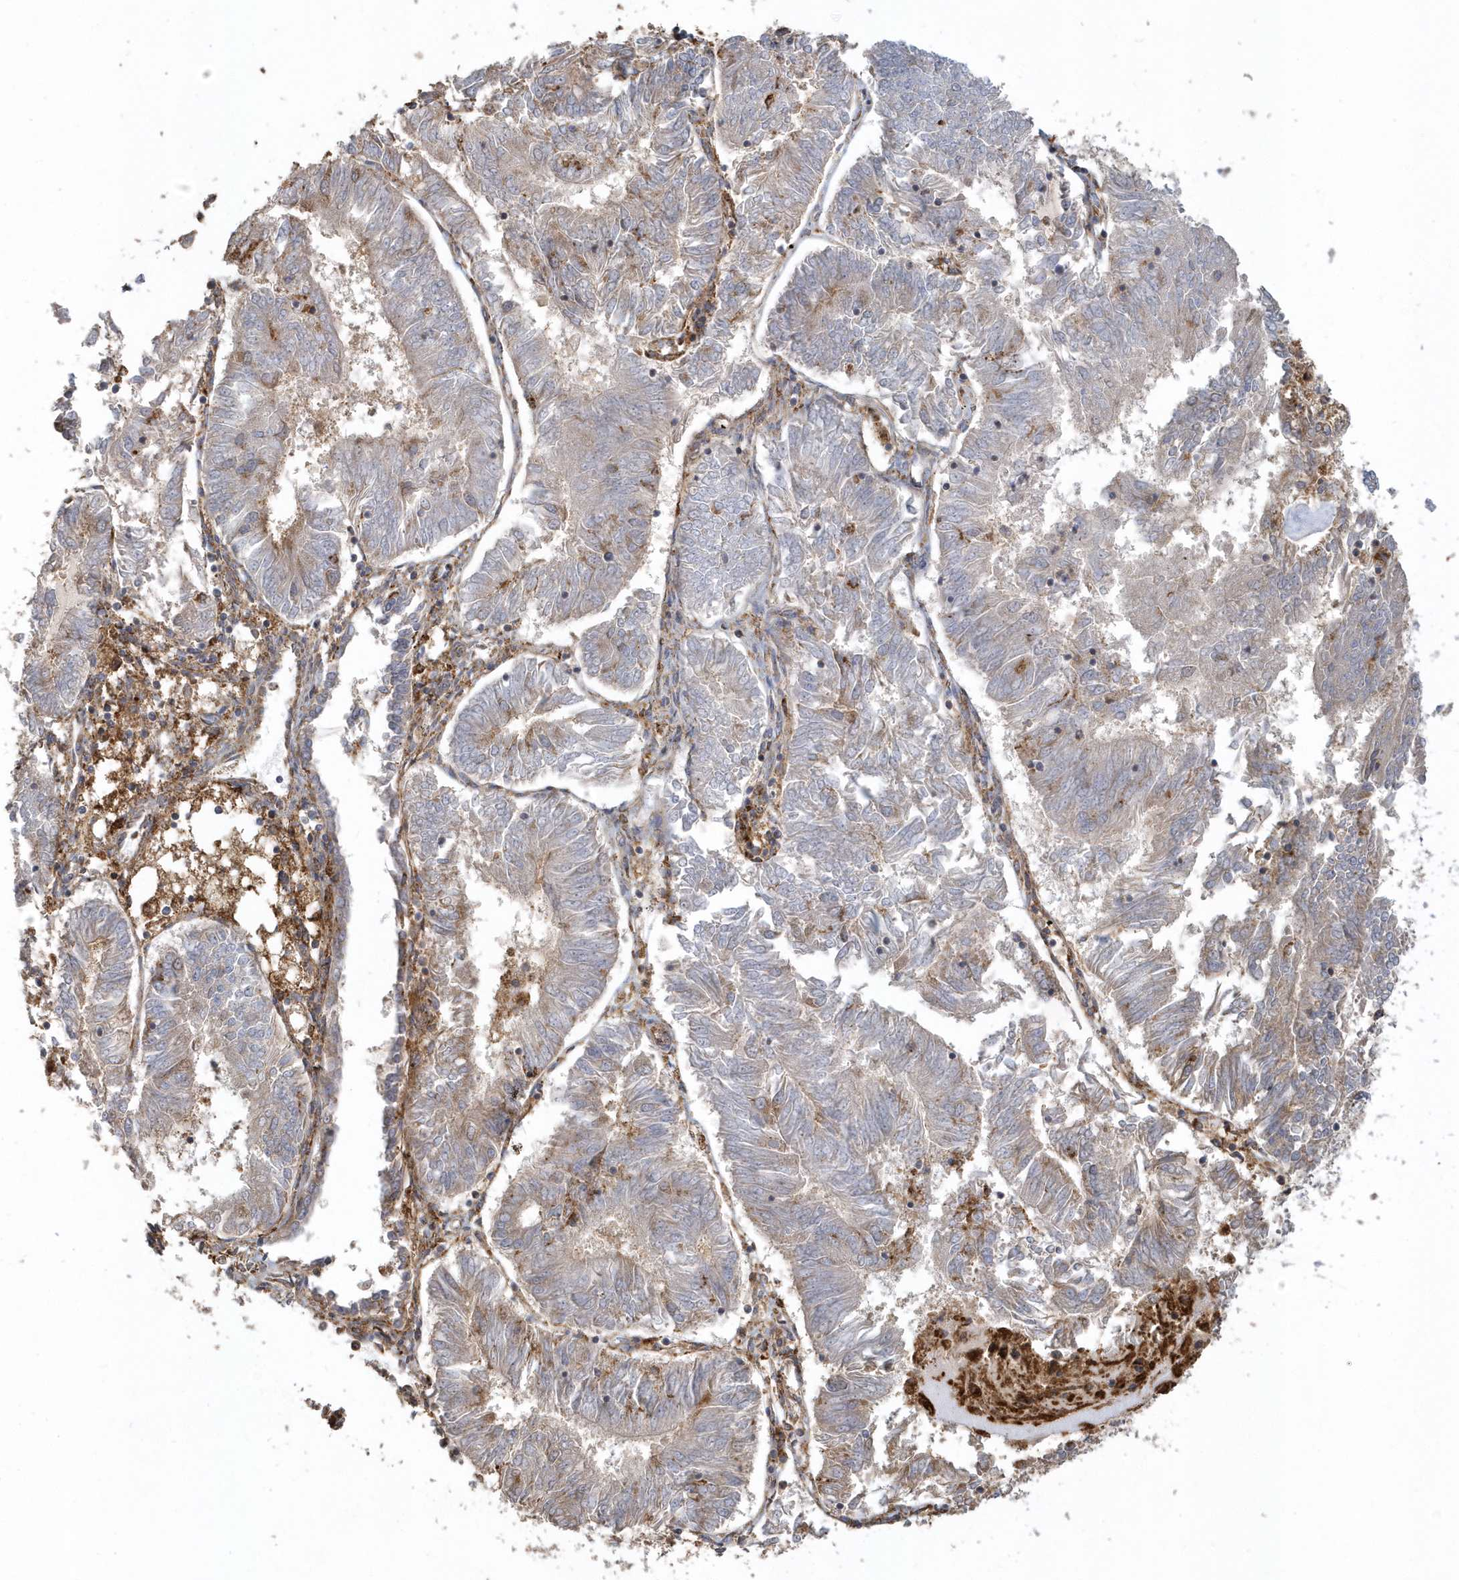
{"staining": {"intensity": "negative", "quantity": "none", "location": "none"}, "tissue": "endometrial cancer", "cell_type": "Tumor cells", "image_type": "cancer", "snomed": [{"axis": "morphology", "description": "Adenocarcinoma, NOS"}, {"axis": "topography", "description": "Endometrium"}], "caption": "IHC of endometrial cancer (adenocarcinoma) shows no staining in tumor cells.", "gene": "TRAIP", "patient": {"sex": "female", "age": 58}}